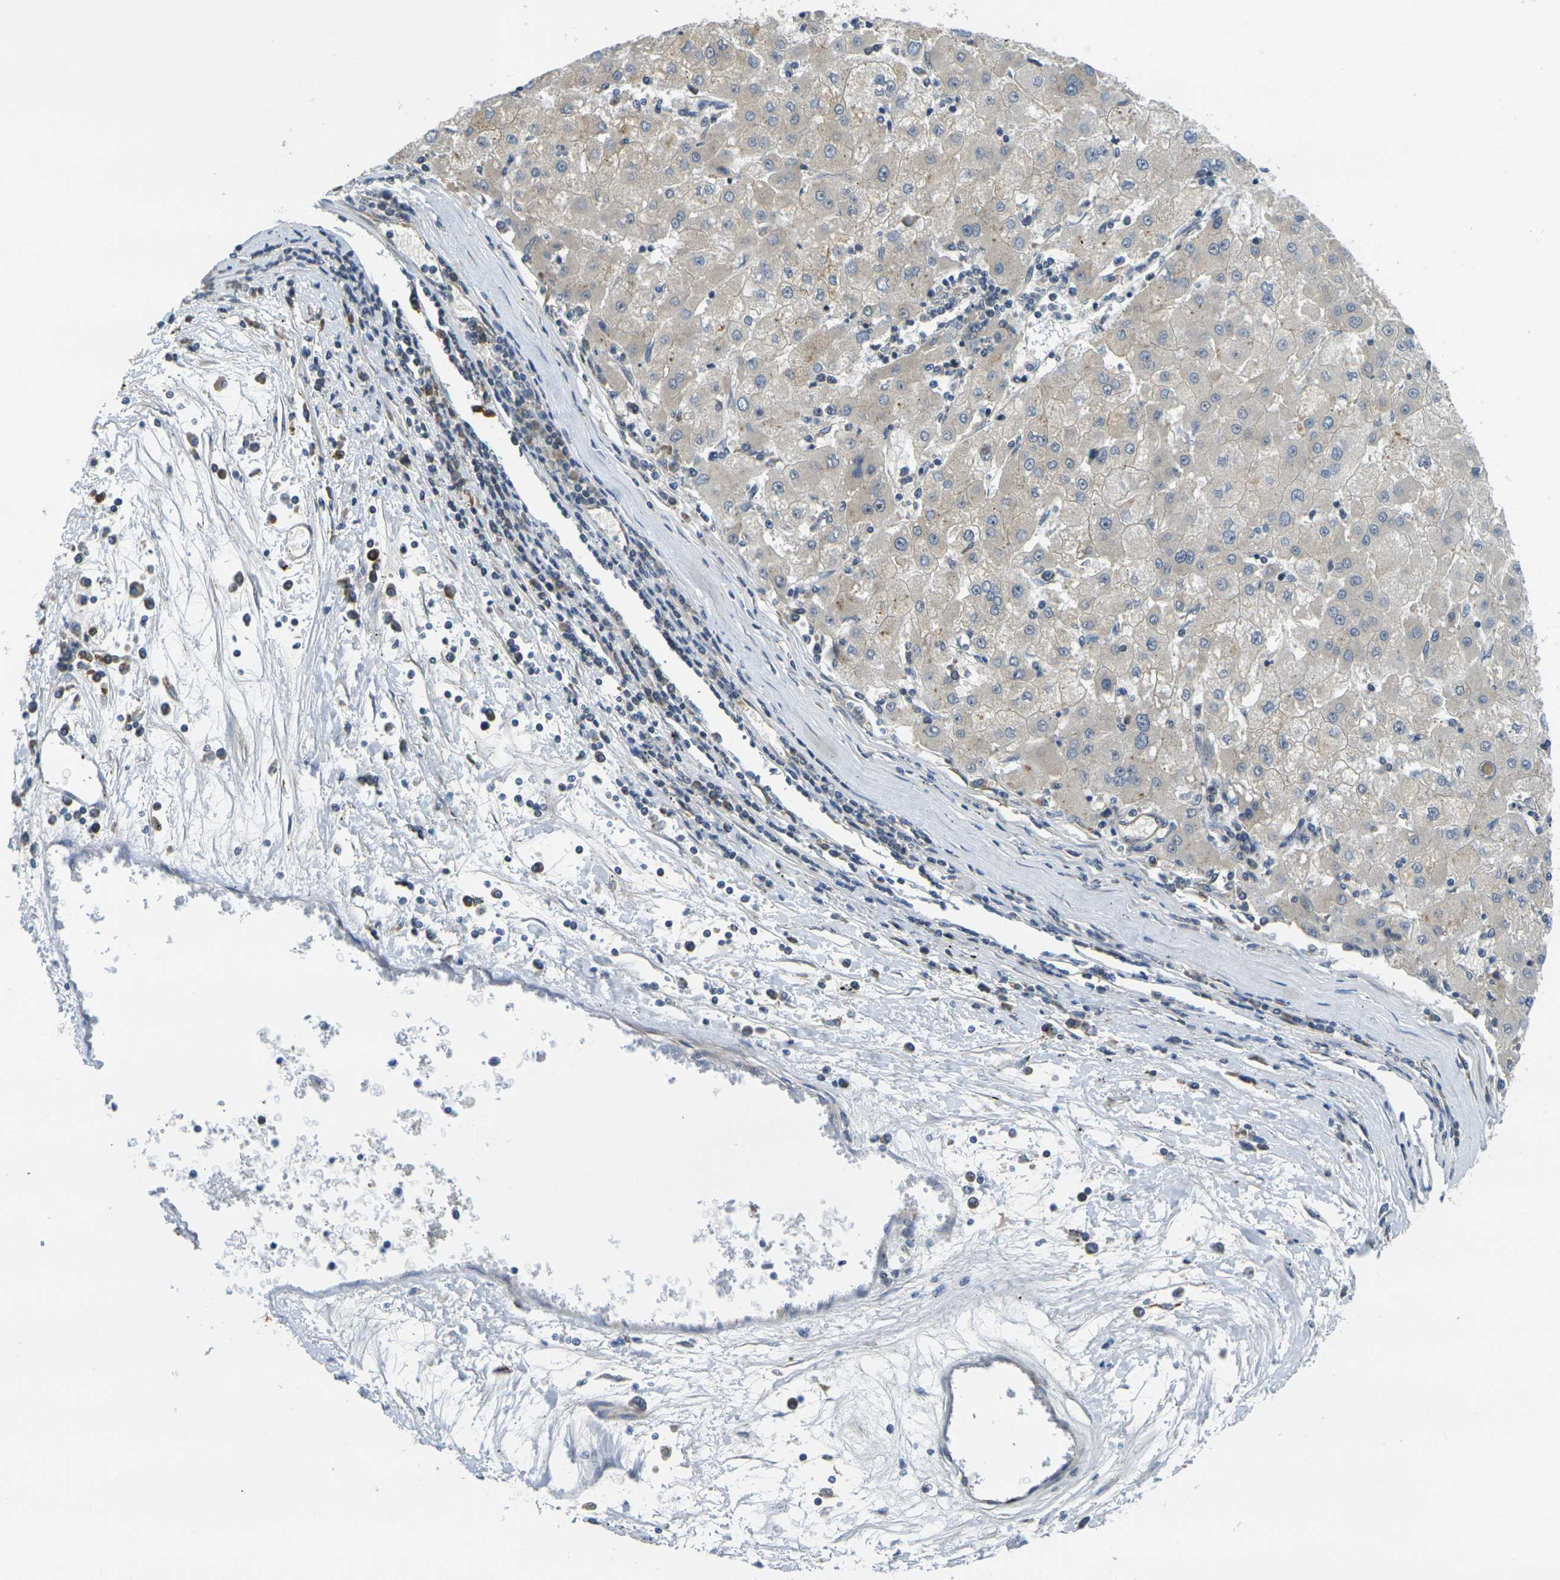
{"staining": {"intensity": "negative", "quantity": "none", "location": "none"}, "tissue": "liver cancer", "cell_type": "Tumor cells", "image_type": "cancer", "snomed": [{"axis": "morphology", "description": "Carcinoma, Hepatocellular, NOS"}, {"axis": "topography", "description": "Liver"}], "caption": "Immunohistochemistry (IHC) photomicrograph of human liver cancer stained for a protein (brown), which demonstrates no expression in tumor cells. (Stains: DAB immunohistochemistry with hematoxylin counter stain, Microscopy: brightfield microscopy at high magnification).", "gene": "MINAR2", "patient": {"sex": "male", "age": 72}}